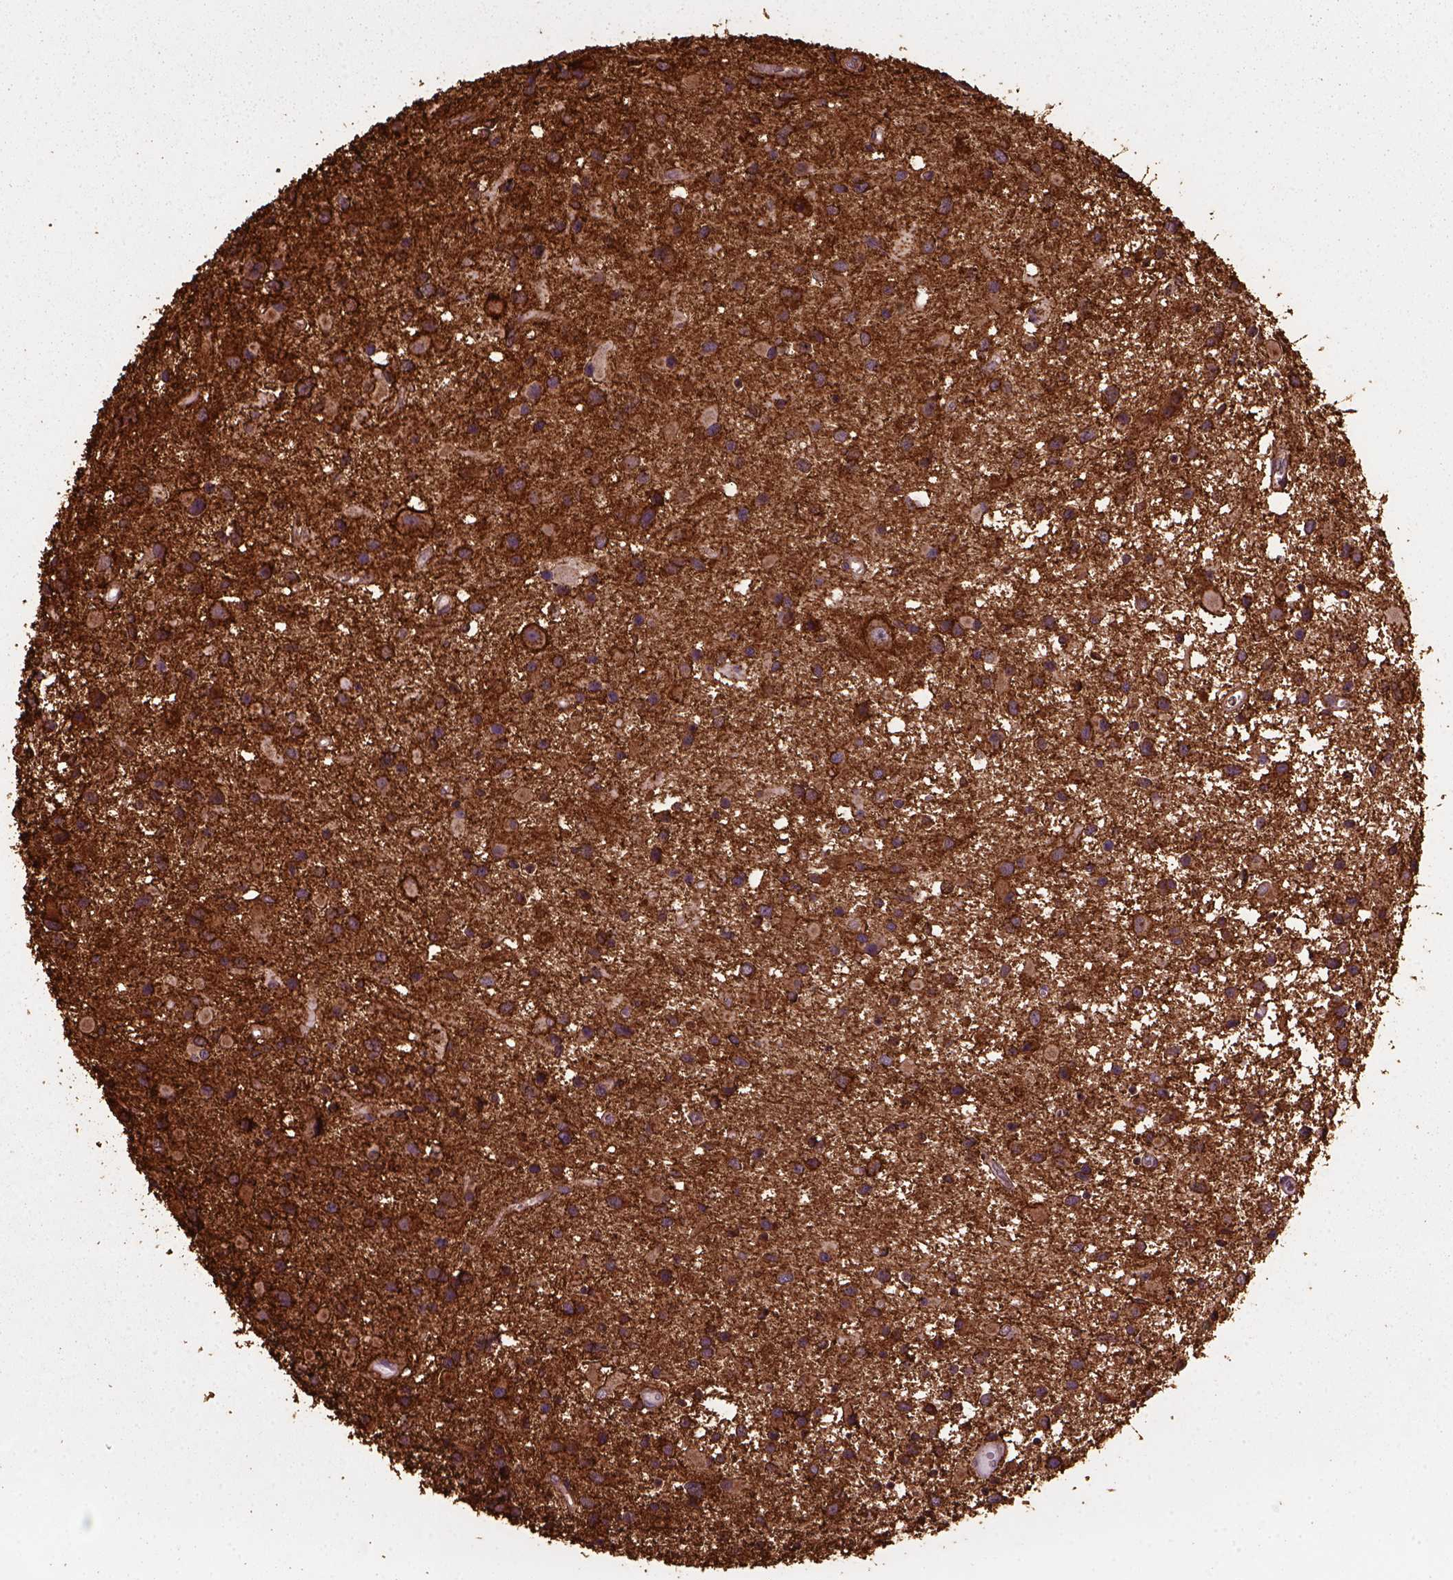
{"staining": {"intensity": "strong", "quantity": "<25%", "location": "cytoplasmic/membranous"}, "tissue": "glioma", "cell_type": "Tumor cells", "image_type": "cancer", "snomed": [{"axis": "morphology", "description": "Glioma, malignant, Low grade"}, {"axis": "topography", "description": "Brain"}], "caption": "This micrograph reveals immunohistochemistry staining of malignant low-grade glioma, with medium strong cytoplasmic/membranous staining in approximately <25% of tumor cells.", "gene": "MARCKS", "patient": {"sex": "female", "age": 32}}